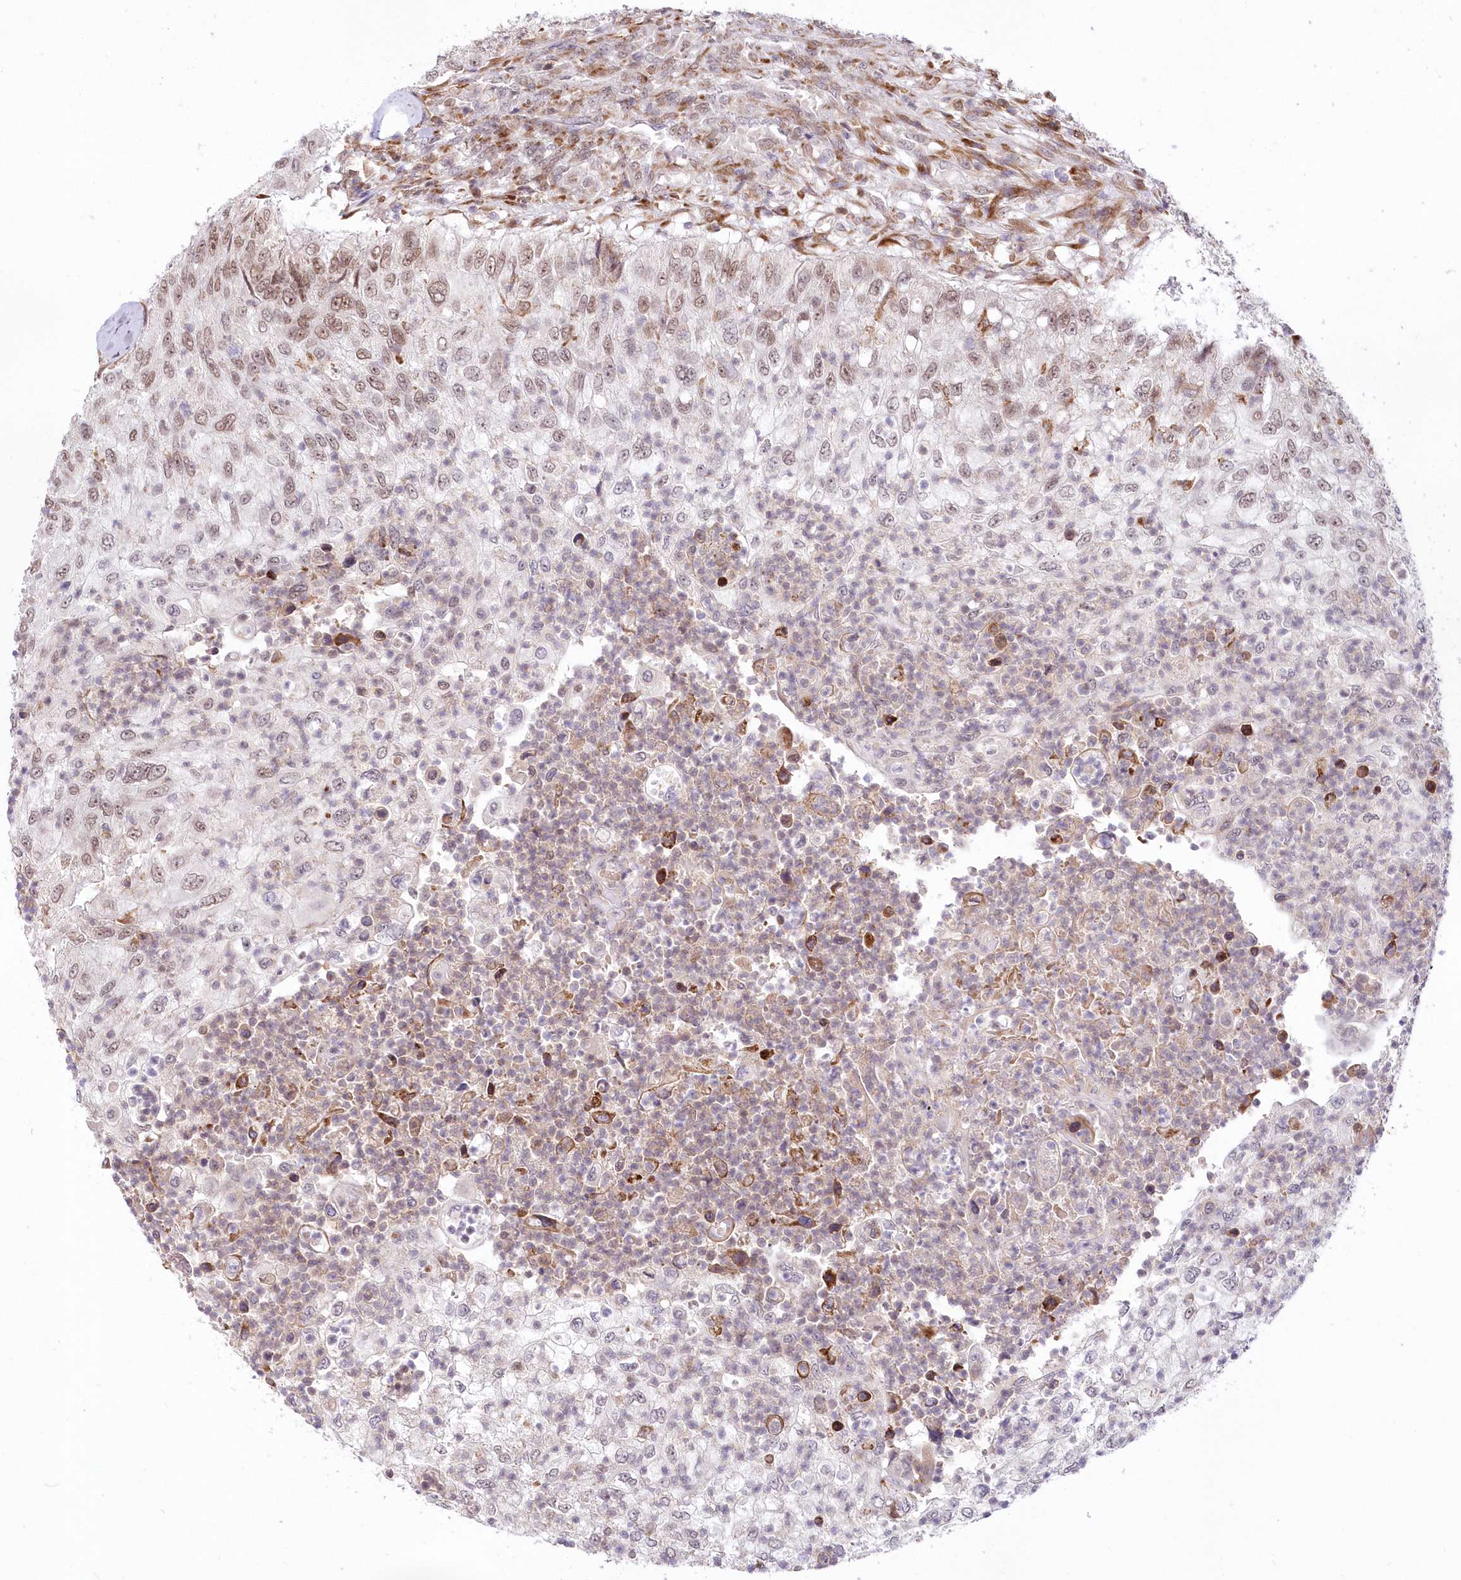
{"staining": {"intensity": "weak", "quantity": "25%-75%", "location": "nuclear"}, "tissue": "urothelial cancer", "cell_type": "Tumor cells", "image_type": "cancer", "snomed": [{"axis": "morphology", "description": "Urothelial carcinoma, High grade"}, {"axis": "topography", "description": "Urinary bladder"}], "caption": "High-power microscopy captured an immunohistochemistry (IHC) image of urothelial cancer, revealing weak nuclear positivity in about 25%-75% of tumor cells.", "gene": "LDB1", "patient": {"sex": "female", "age": 60}}